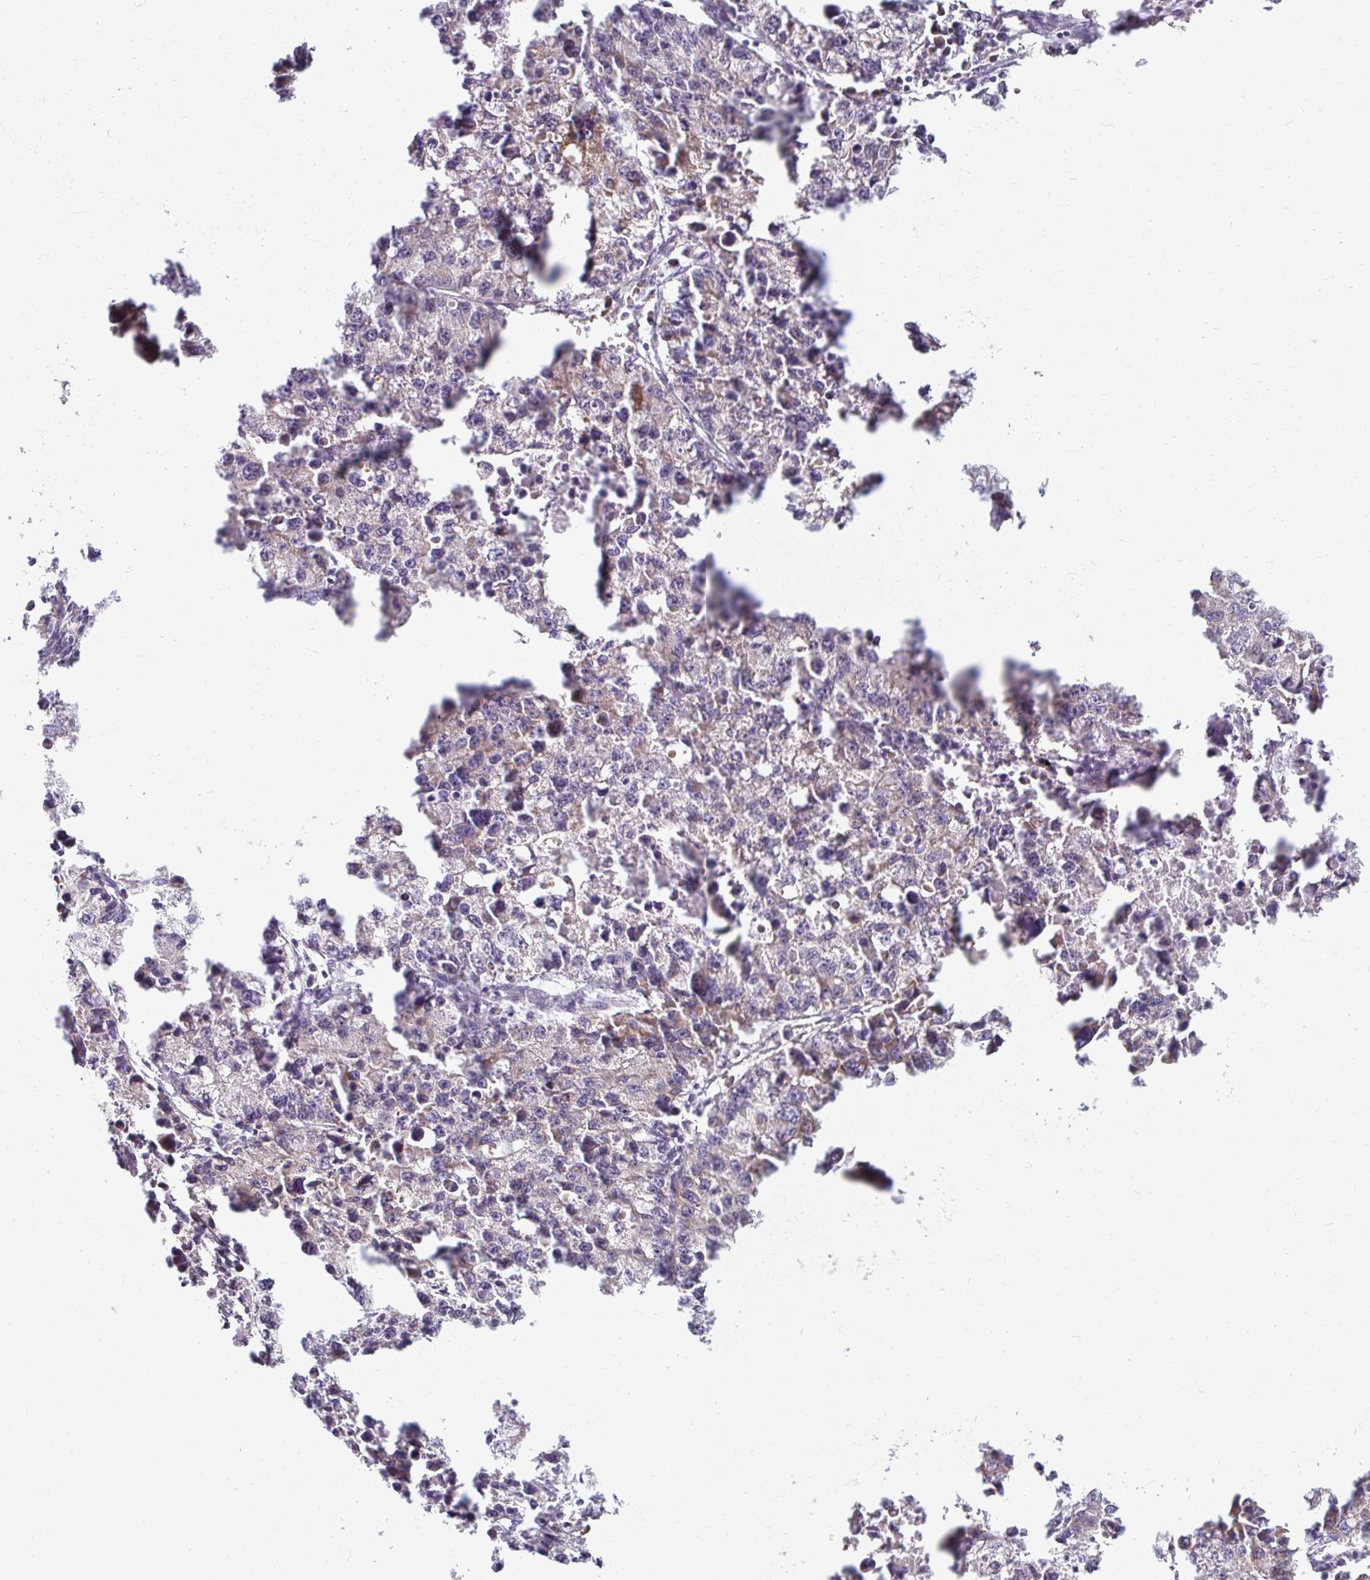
{"staining": {"intensity": "negative", "quantity": "none", "location": "none"}, "tissue": "lung cancer", "cell_type": "Tumor cells", "image_type": "cancer", "snomed": [{"axis": "morphology", "description": "Adenocarcinoma, NOS"}, {"axis": "topography", "description": "Lung"}], "caption": "Photomicrograph shows no protein positivity in tumor cells of lung cancer tissue.", "gene": "SKP2", "patient": {"sex": "female", "age": 51}}